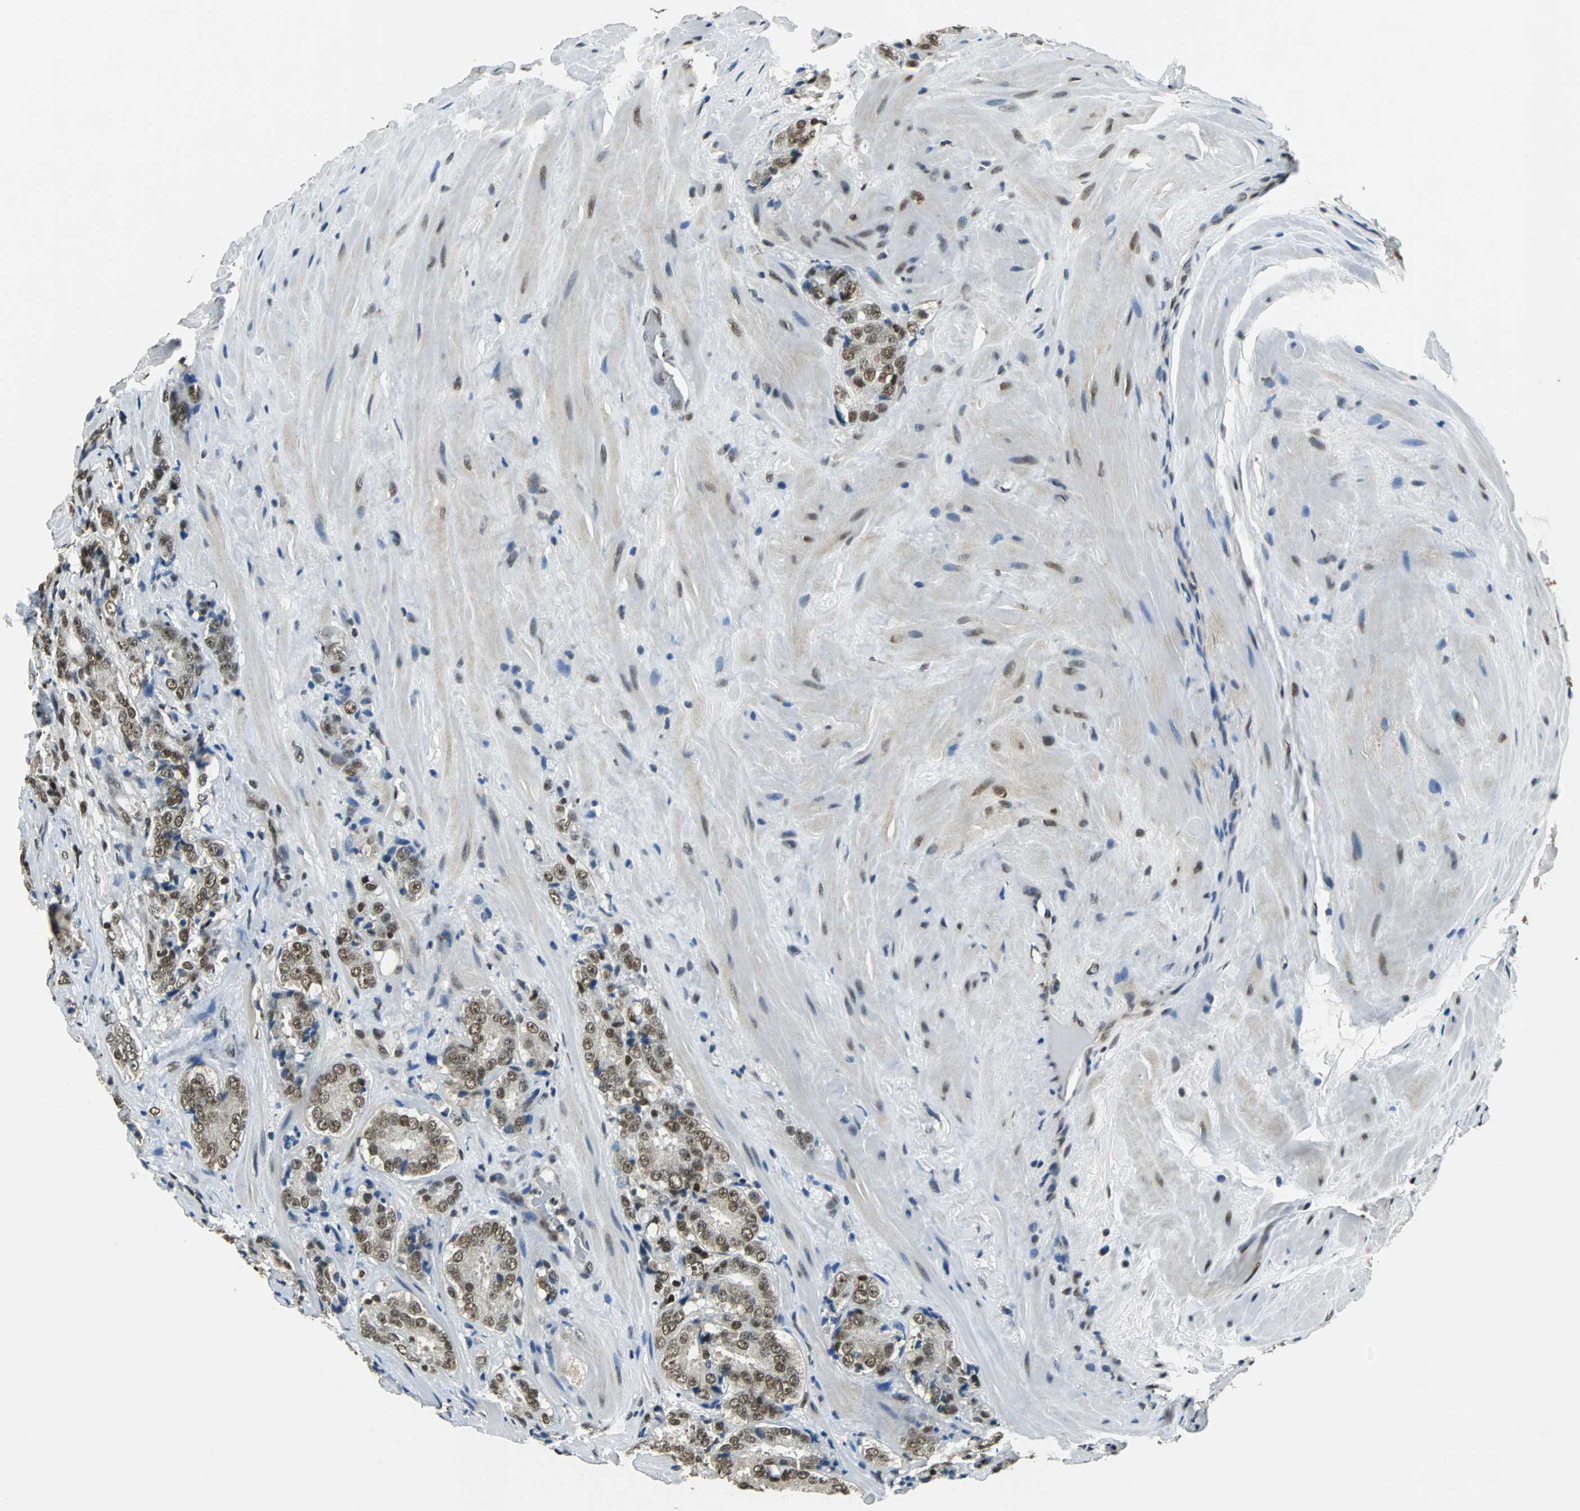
{"staining": {"intensity": "moderate", "quantity": ">75%", "location": "cytoplasmic/membranous,nuclear"}, "tissue": "prostate cancer", "cell_type": "Tumor cells", "image_type": "cancer", "snomed": [{"axis": "morphology", "description": "Adenocarcinoma, High grade"}, {"axis": "topography", "description": "Prostate"}], "caption": "This histopathology image displays immunohistochemistry staining of human prostate adenocarcinoma (high-grade), with medium moderate cytoplasmic/membranous and nuclear positivity in about >75% of tumor cells.", "gene": "RBM14", "patient": {"sex": "male", "age": 70}}